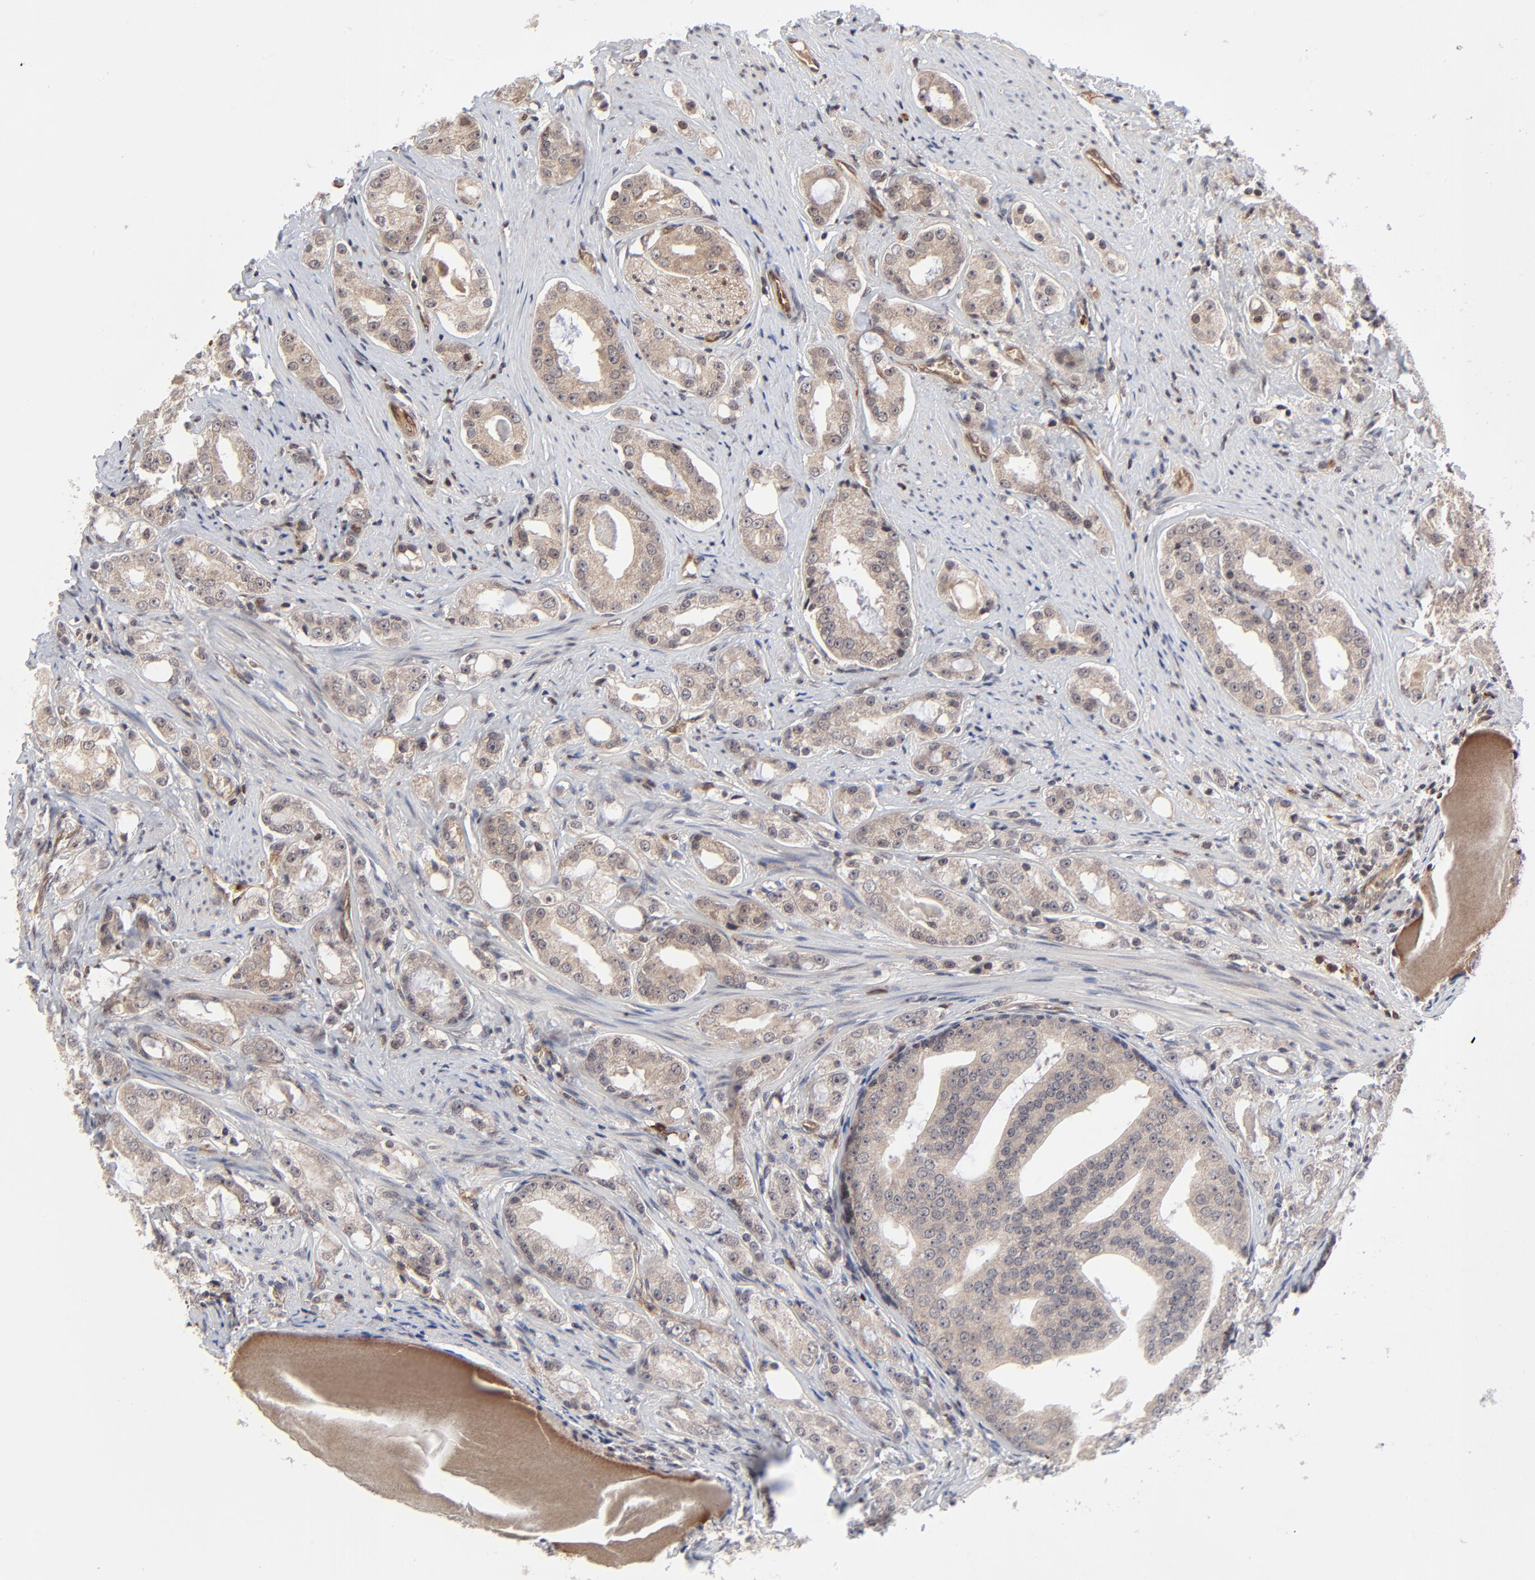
{"staining": {"intensity": "weak", "quantity": ">75%", "location": "cytoplasmic/membranous"}, "tissue": "prostate cancer", "cell_type": "Tumor cells", "image_type": "cancer", "snomed": [{"axis": "morphology", "description": "Adenocarcinoma, High grade"}, {"axis": "topography", "description": "Prostate"}], "caption": "This histopathology image reveals immunohistochemistry staining of human prostate high-grade adenocarcinoma, with low weak cytoplasmic/membranous expression in approximately >75% of tumor cells.", "gene": "CASP10", "patient": {"sex": "male", "age": 68}}